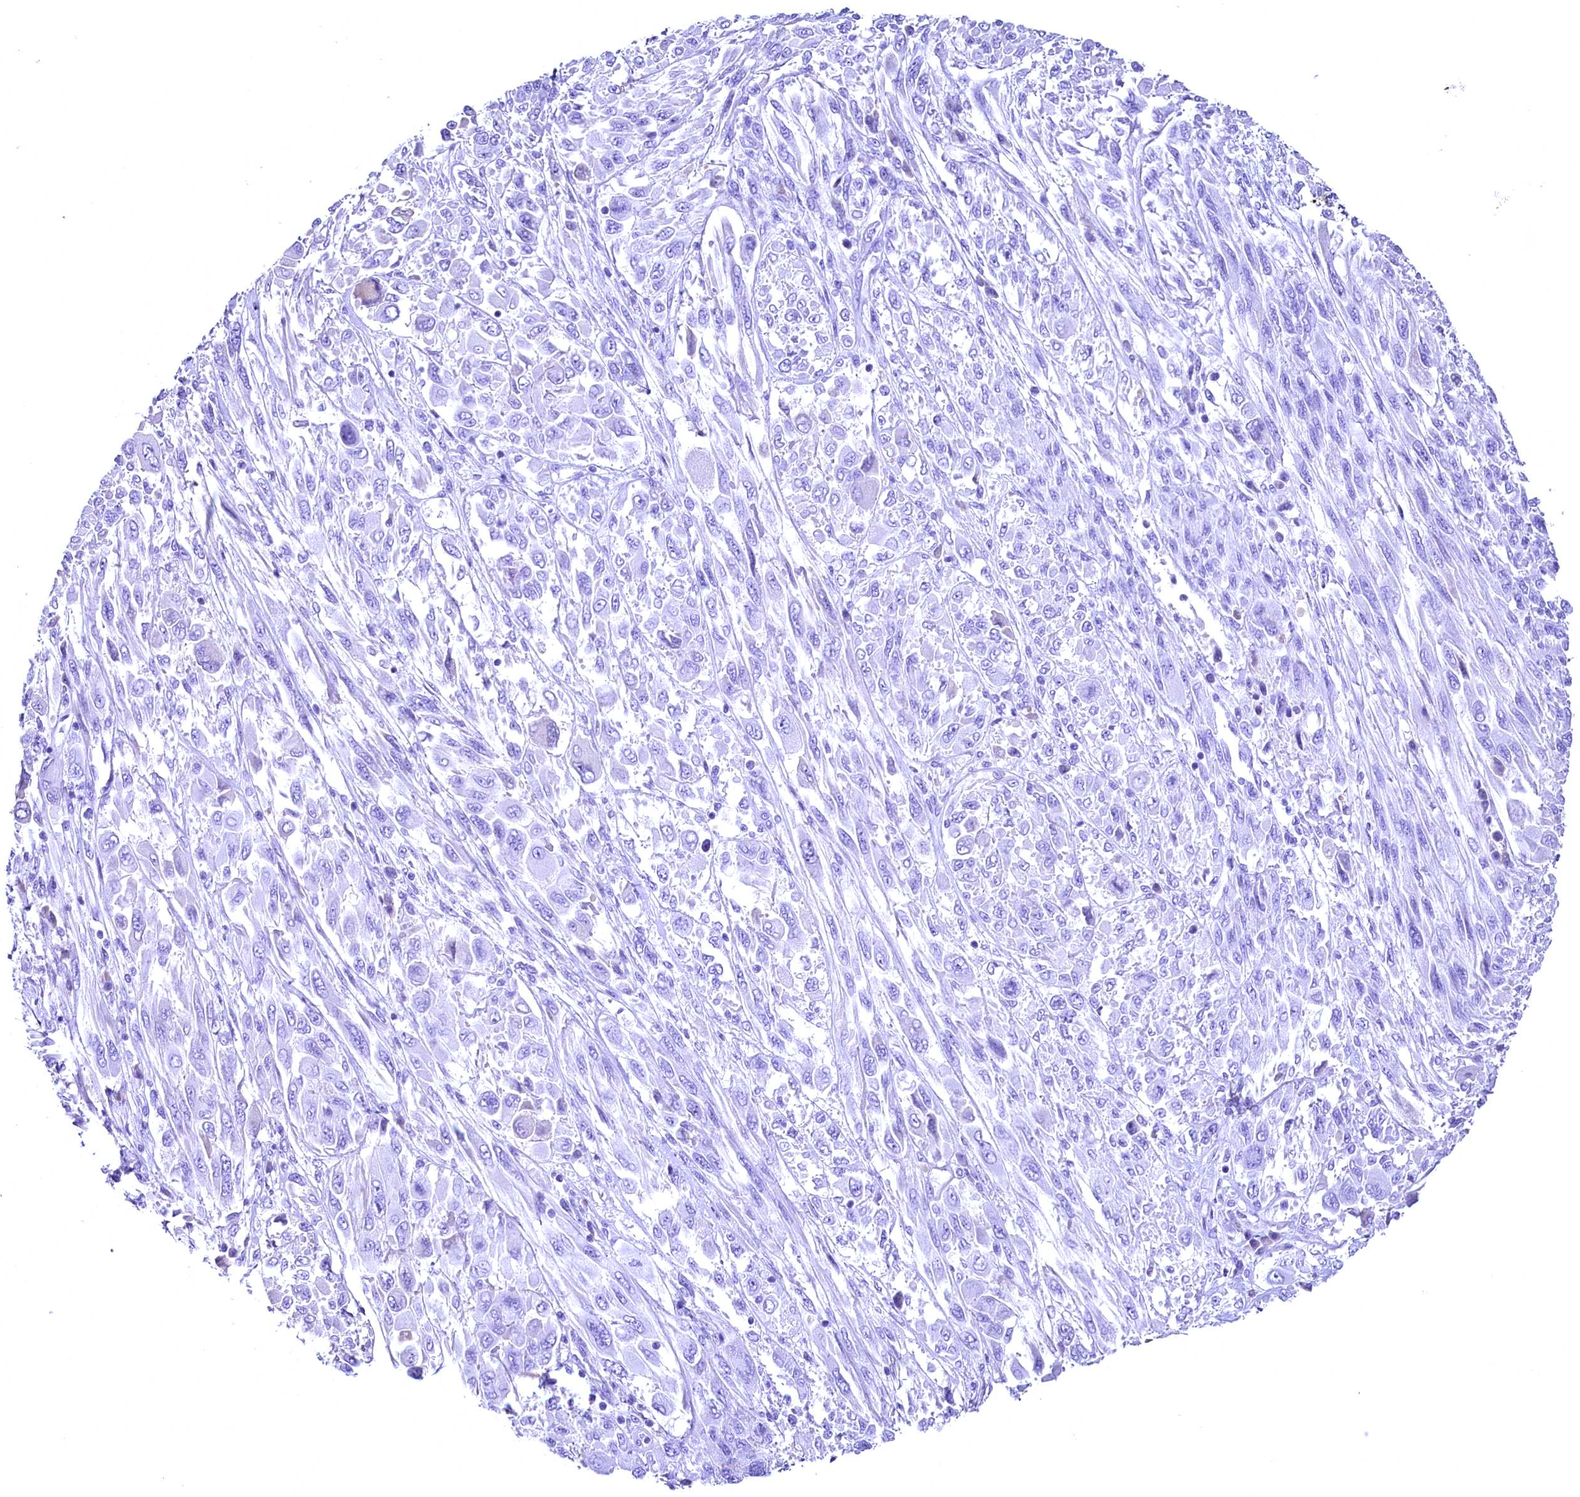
{"staining": {"intensity": "negative", "quantity": "none", "location": "none"}, "tissue": "melanoma", "cell_type": "Tumor cells", "image_type": "cancer", "snomed": [{"axis": "morphology", "description": "Malignant melanoma, NOS"}, {"axis": "topography", "description": "Skin"}], "caption": "Immunohistochemistry of human melanoma displays no positivity in tumor cells.", "gene": "SKIDA1", "patient": {"sex": "female", "age": 91}}